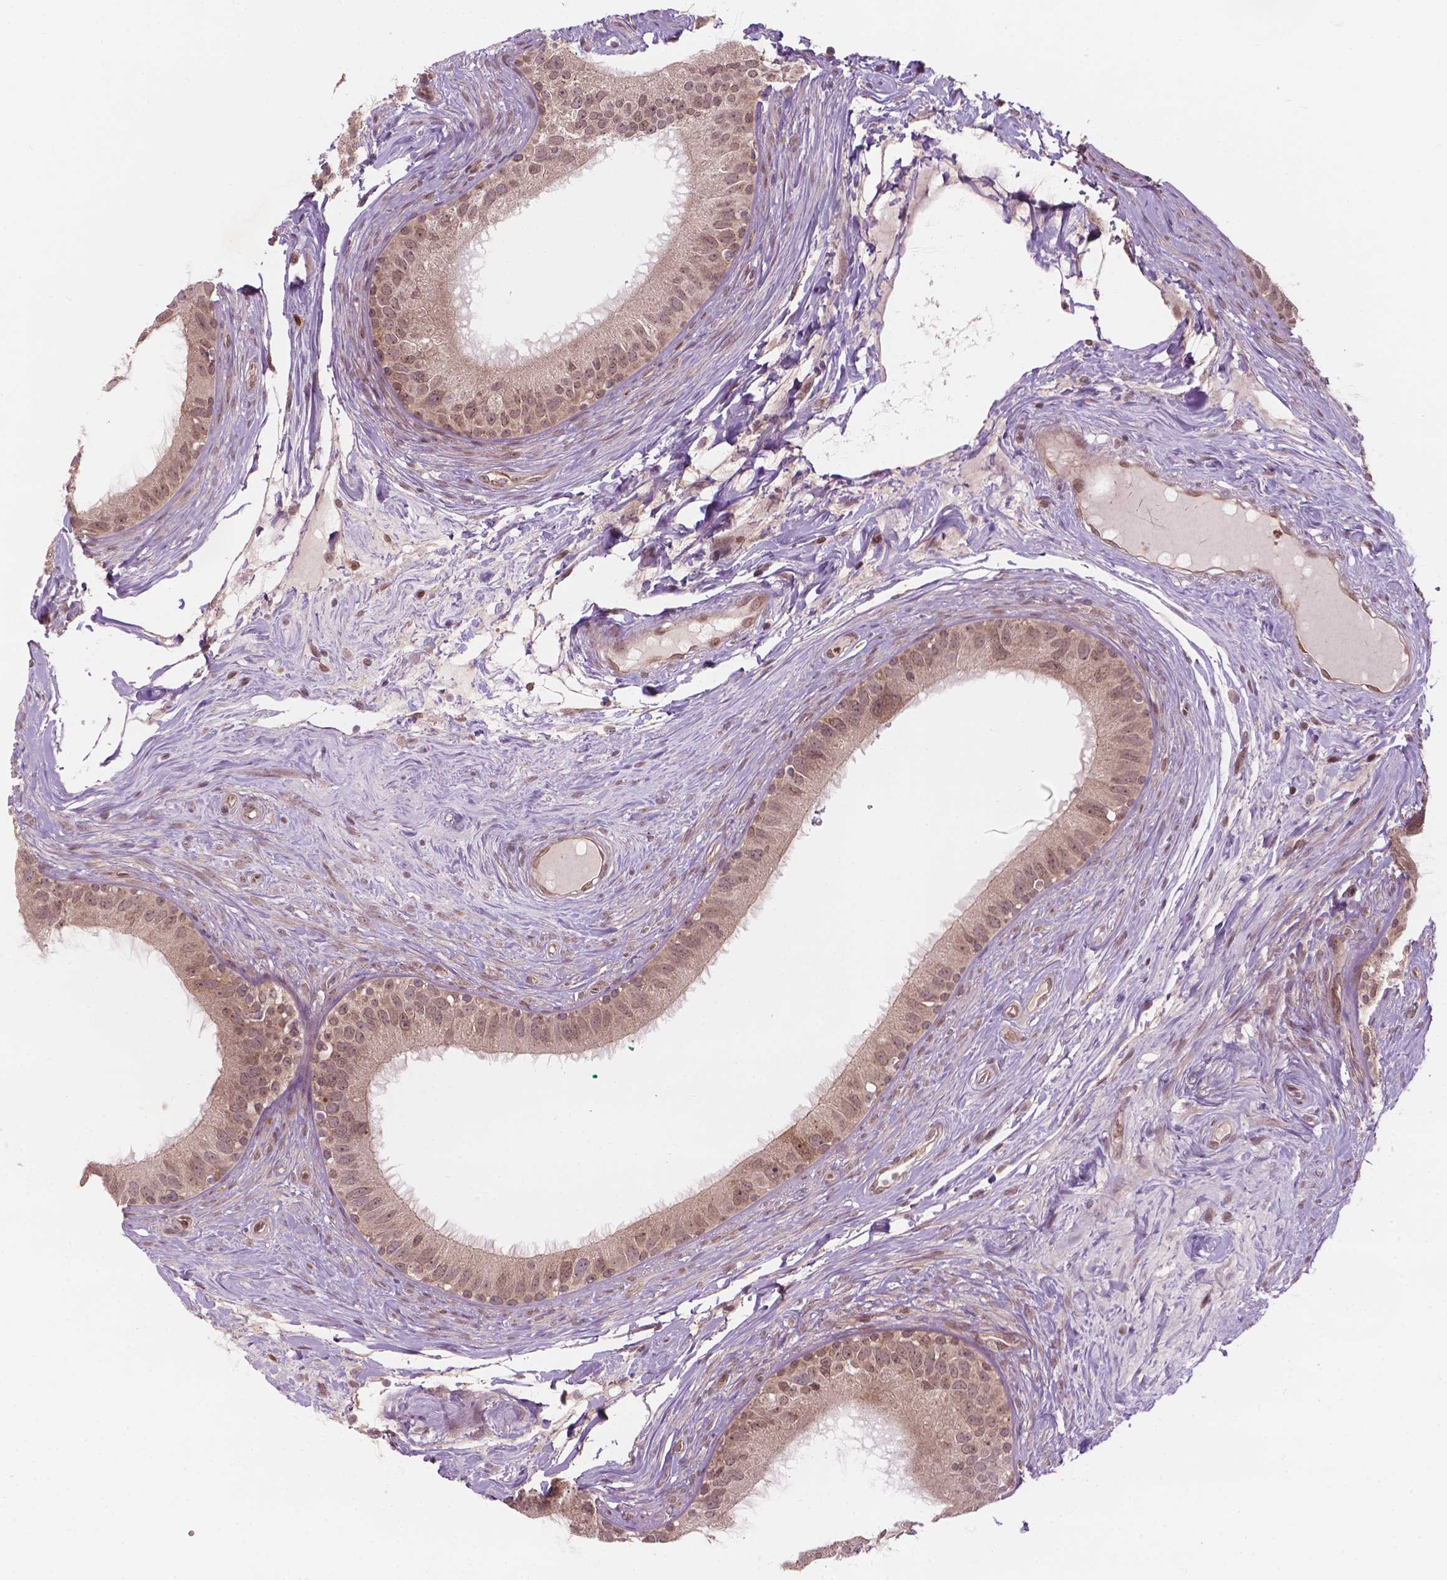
{"staining": {"intensity": "moderate", "quantity": "25%-75%", "location": "cytoplasmic/membranous,nuclear"}, "tissue": "epididymis", "cell_type": "Glandular cells", "image_type": "normal", "snomed": [{"axis": "morphology", "description": "Normal tissue, NOS"}, {"axis": "topography", "description": "Epididymis"}], "caption": "Immunohistochemical staining of unremarkable human epididymis reveals moderate cytoplasmic/membranous,nuclear protein staining in about 25%-75% of glandular cells.", "gene": "NFAT5", "patient": {"sex": "male", "age": 59}}